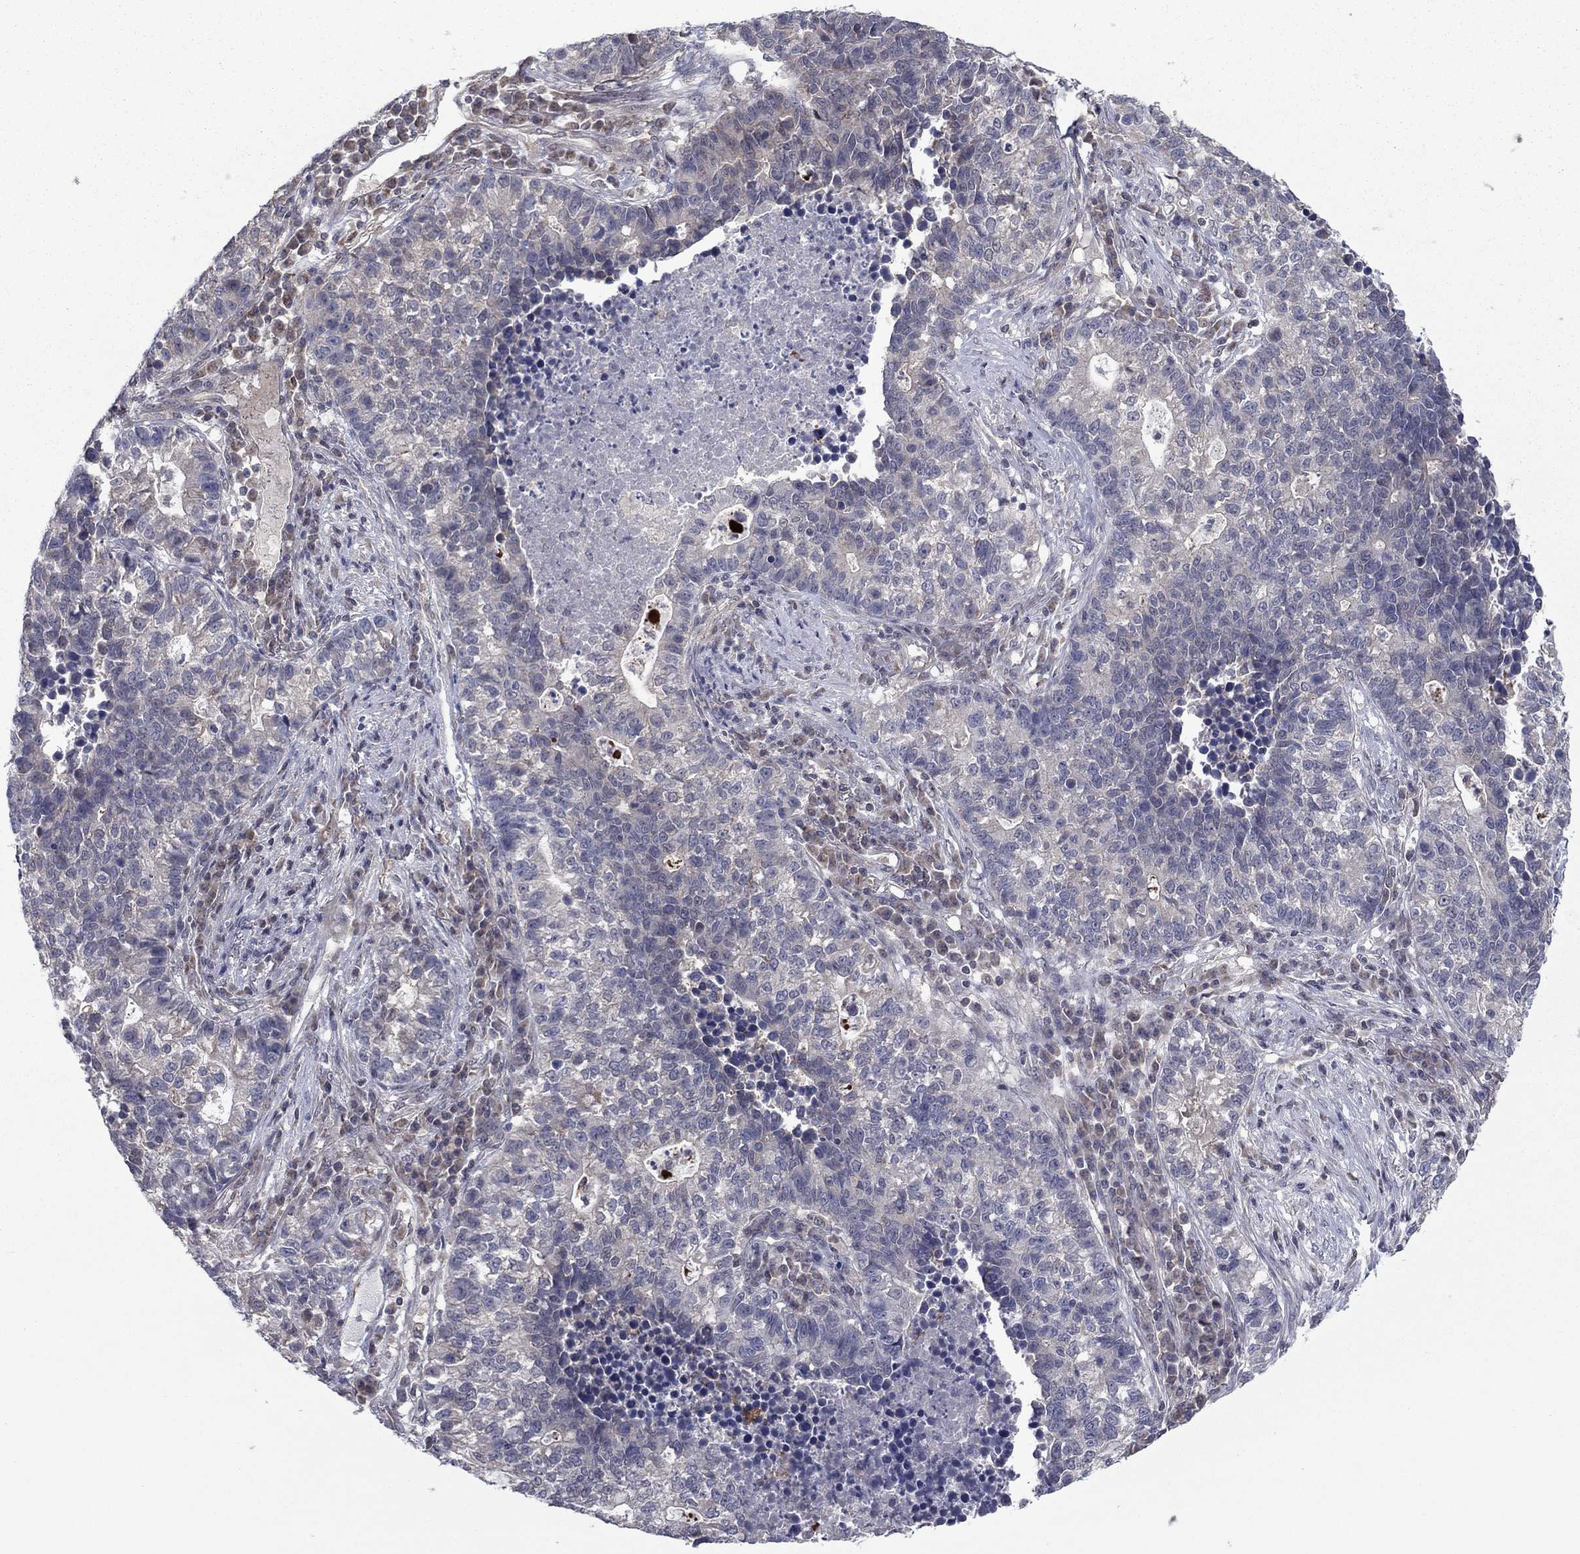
{"staining": {"intensity": "negative", "quantity": "none", "location": "none"}, "tissue": "lung cancer", "cell_type": "Tumor cells", "image_type": "cancer", "snomed": [{"axis": "morphology", "description": "Adenocarcinoma, NOS"}, {"axis": "topography", "description": "Lung"}], "caption": "Image shows no protein expression in tumor cells of lung adenocarcinoma tissue. (Stains: DAB IHC with hematoxylin counter stain, Microscopy: brightfield microscopy at high magnification).", "gene": "GRHPR", "patient": {"sex": "male", "age": 57}}